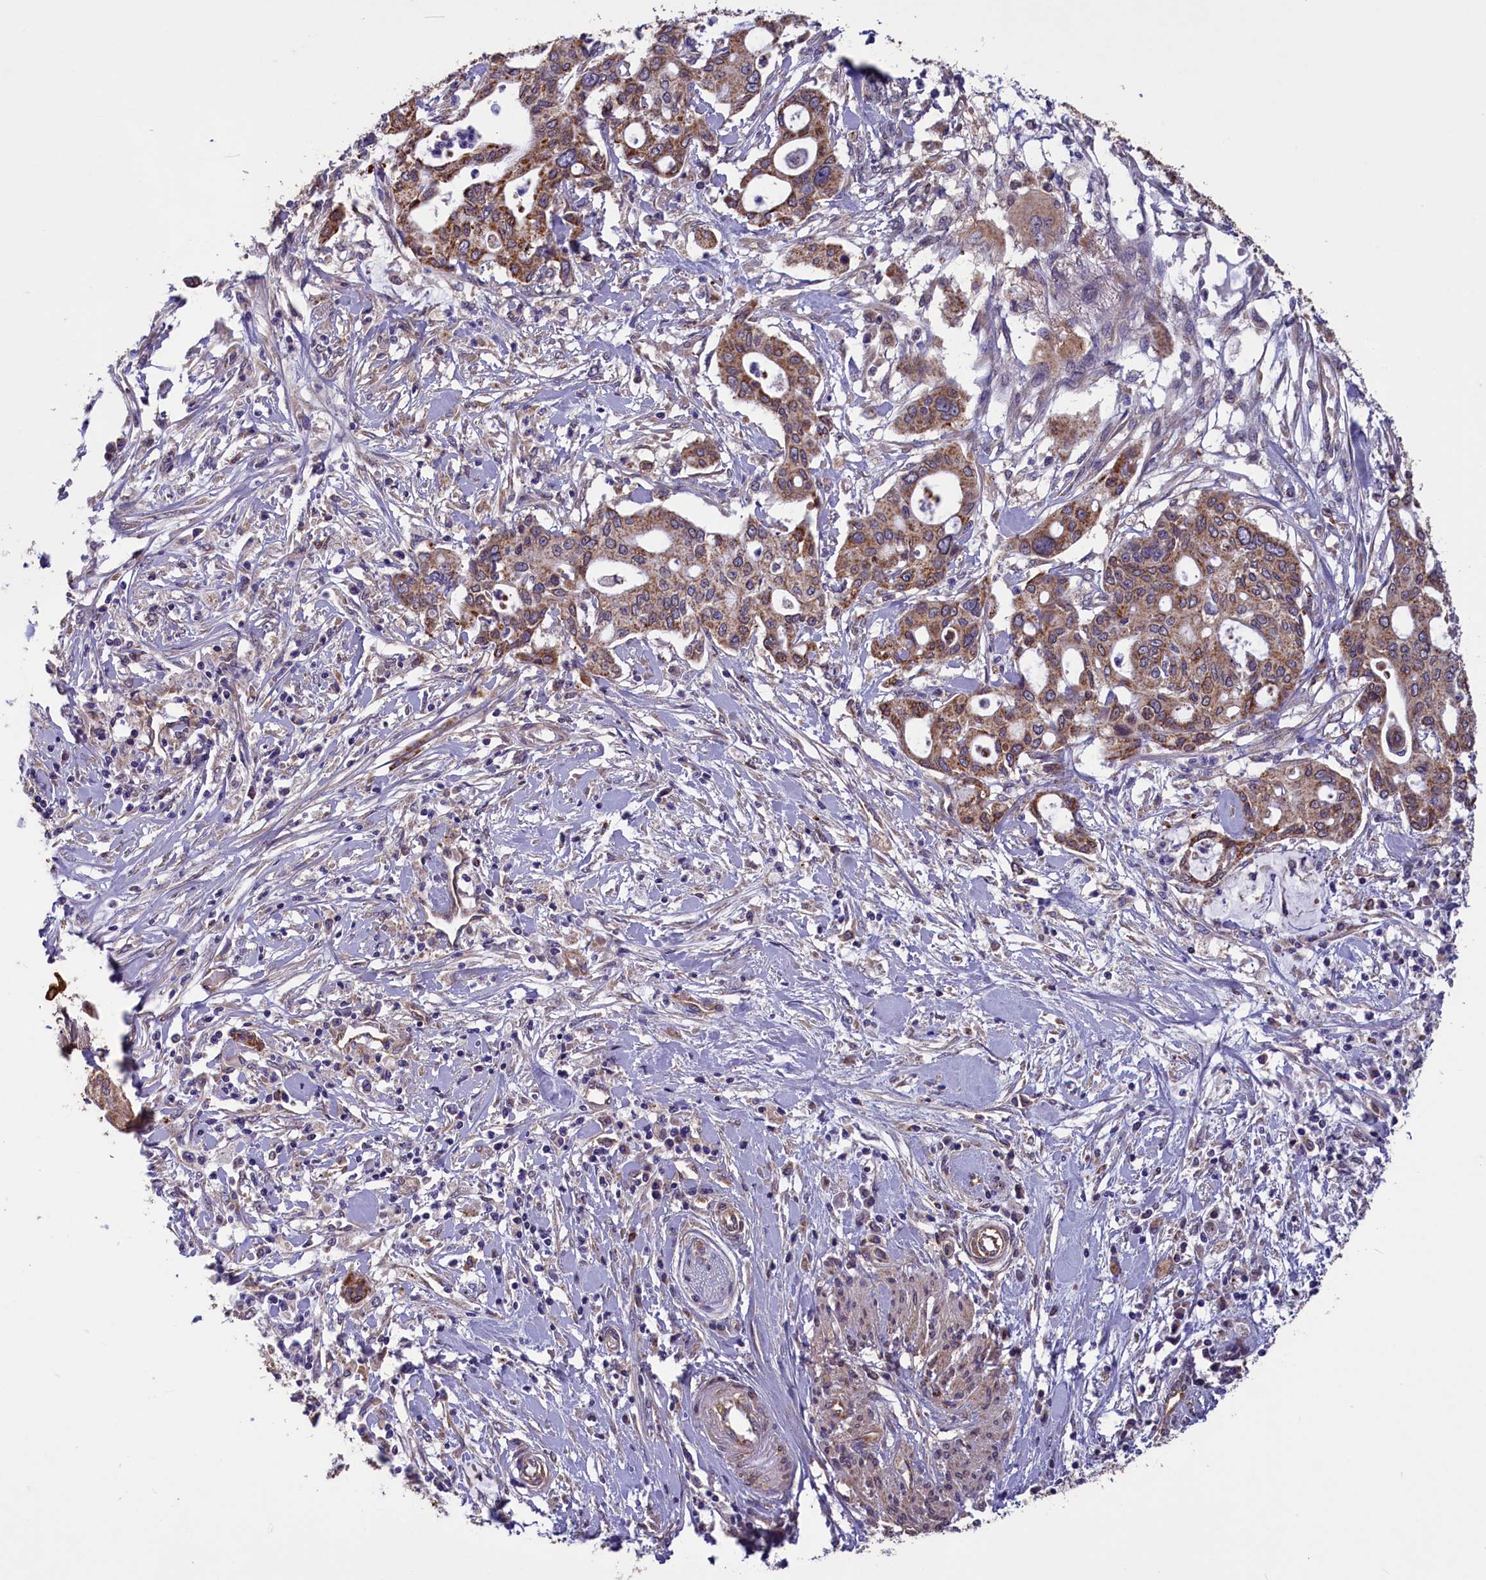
{"staining": {"intensity": "moderate", "quantity": ">75%", "location": "cytoplasmic/membranous"}, "tissue": "pancreatic cancer", "cell_type": "Tumor cells", "image_type": "cancer", "snomed": [{"axis": "morphology", "description": "Adenocarcinoma, NOS"}, {"axis": "topography", "description": "Pancreas"}], "caption": "Brown immunohistochemical staining in pancreatic adenocarcinoma shows moderate cytoplasmic/membranous expression in approximately >75% of tumor cells. The staining was performed using DAB (3,3'-diaminobenzidine), with brown indicating positive protein expression. Nuclei are stained blue with hematoxylin.", "gene": "ACAD8", "patient": {"sex": "male", "age": 46}}